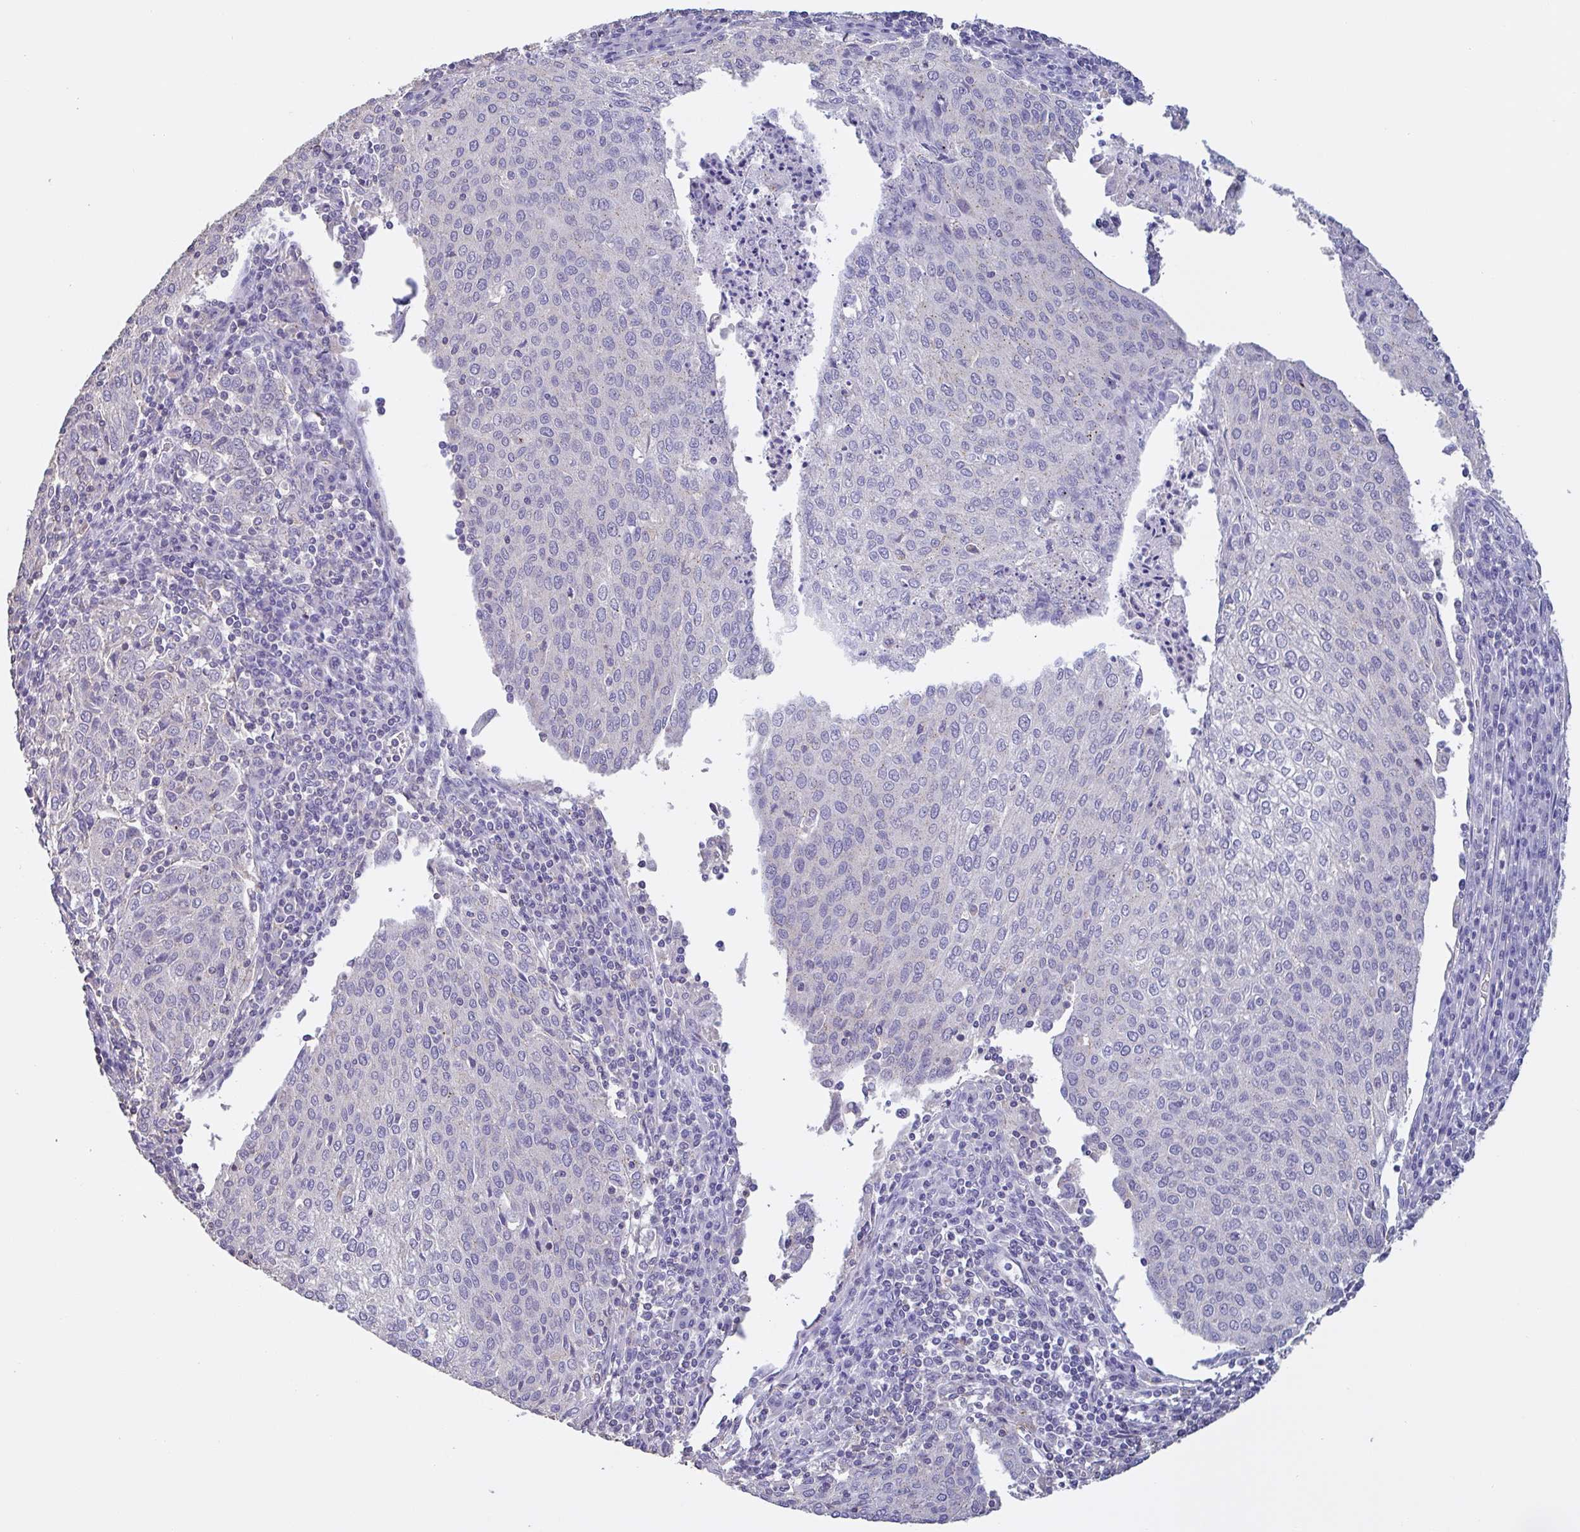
{"staining": {"intensity": "negative", "quantity": "none", "location": "none"}, "tissue": "cervical cancer", "cell_type": "Tumor cells", "image_type": "cancer", "snomed": [{"axis": "morphology", "description": "Squamous cell carcinoma, NOS"}, {"axis": "topography", "description": "Cervix"}], "caption": "Immunohistochemical staining of cervical cancer (squamous cell carcinoma) demonstrates no significant expression in tumor cells.", "gene": "CHMP5", "patient": {"sex": "female", "age": 46}}